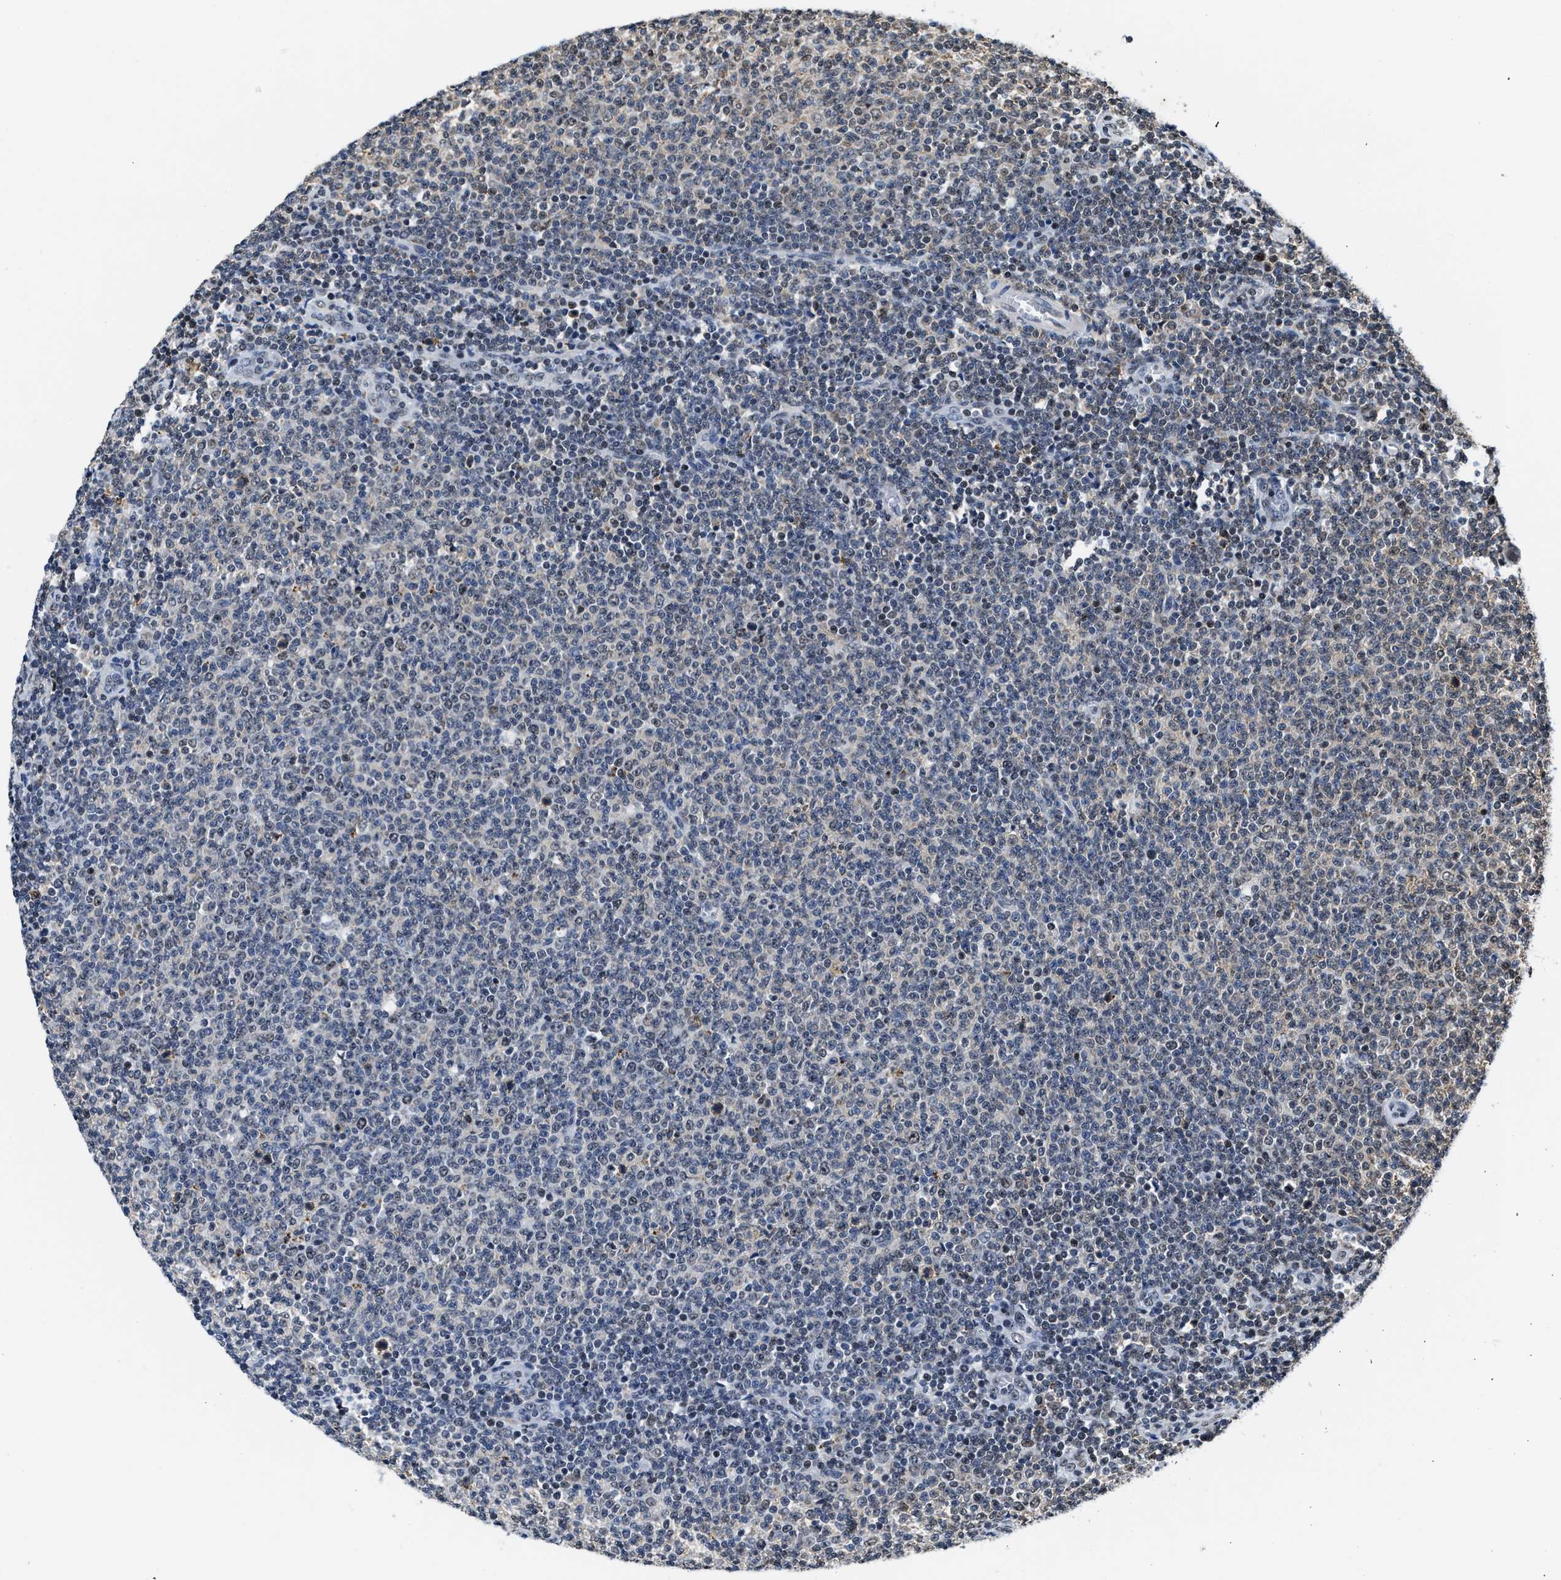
{"staining": {"intensity": "weak", "quantity": "<25%", "location": "cytoplasmic/membranous,nuclear"}, "tissue": "lymphoma", "cell_type": "Tumor cells", "image_type": "cancer", "snomed": [{"axis": "morphology", "description": "Malignant lymphoma, non-Hodgkin's type, Low grade"}, {"axis": "topography", "description": "Lymph node"}], "caption": "Protein analysis of low-grade malignant lymphoma, non-Hodgkin's type shows no significant staining in tumor cells.", "gene": "SUPT16H", "patient": {"sex": "male", "age": 66}}